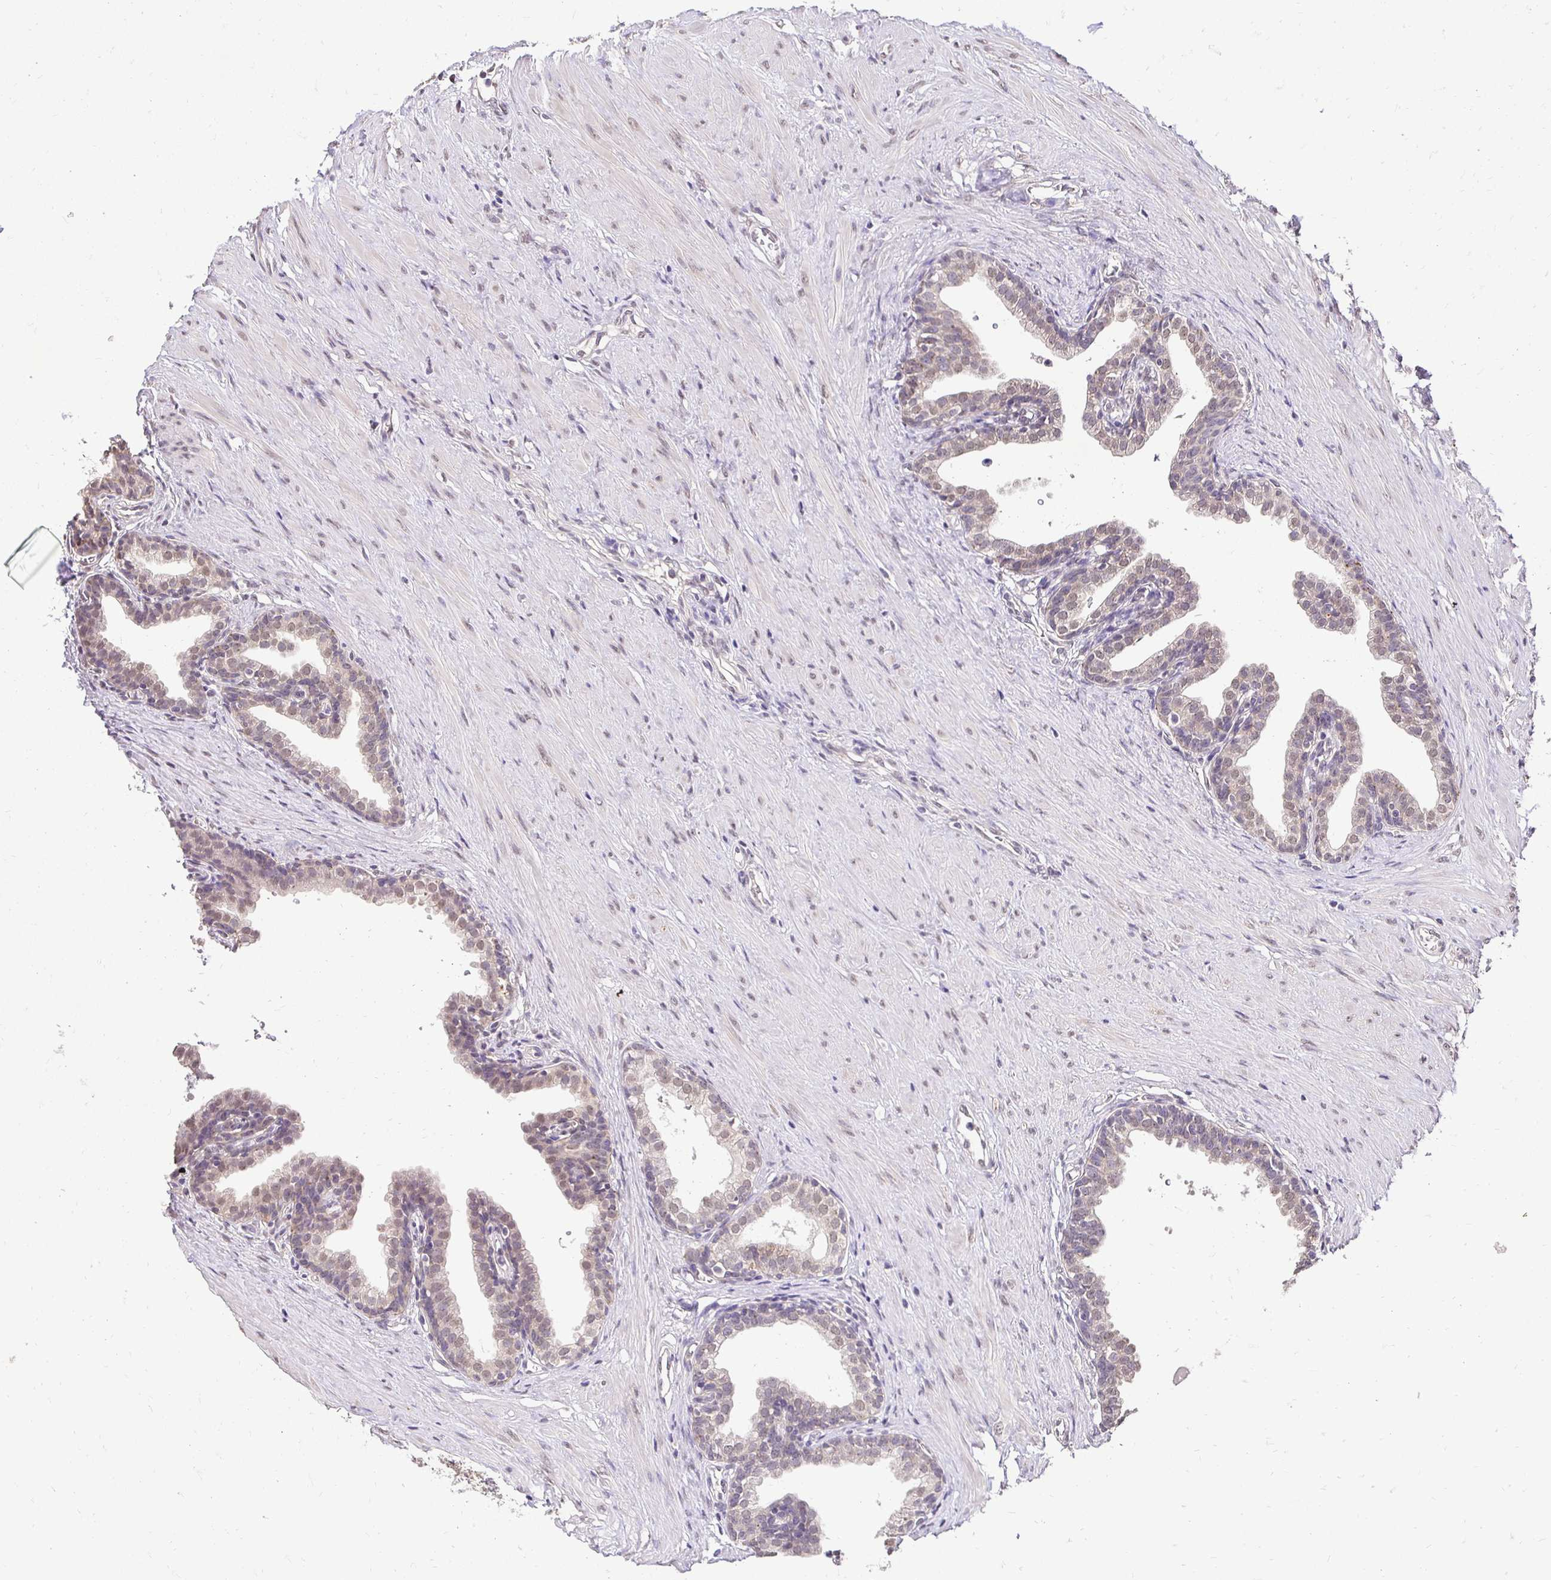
{"staining": {"intensity": "weak", "quantity": "25%-75%", "location": "cytoplasmic/membranous,nuclear"}, "tissue": "prostate", "cell_type": "Glandular cells", "image_type": "normal", "snomed": [{"axis": "morphology", "description": "Normal tissue, NOS"}, {"axis": "topography", "description": "Prostate"}, {"axis": "topography", "description": "Peripheral nerve tissue"}], "caption": "An immunohistochemistry (IHC) micrograph of normal tissue is shown. Protein staining in brown labels weak cytoplasmic/membranous,nuclear positivity in prostate within glandular cells.", "gene": "RHEBL1", "patient": {"sex": "male", "age": 55}}